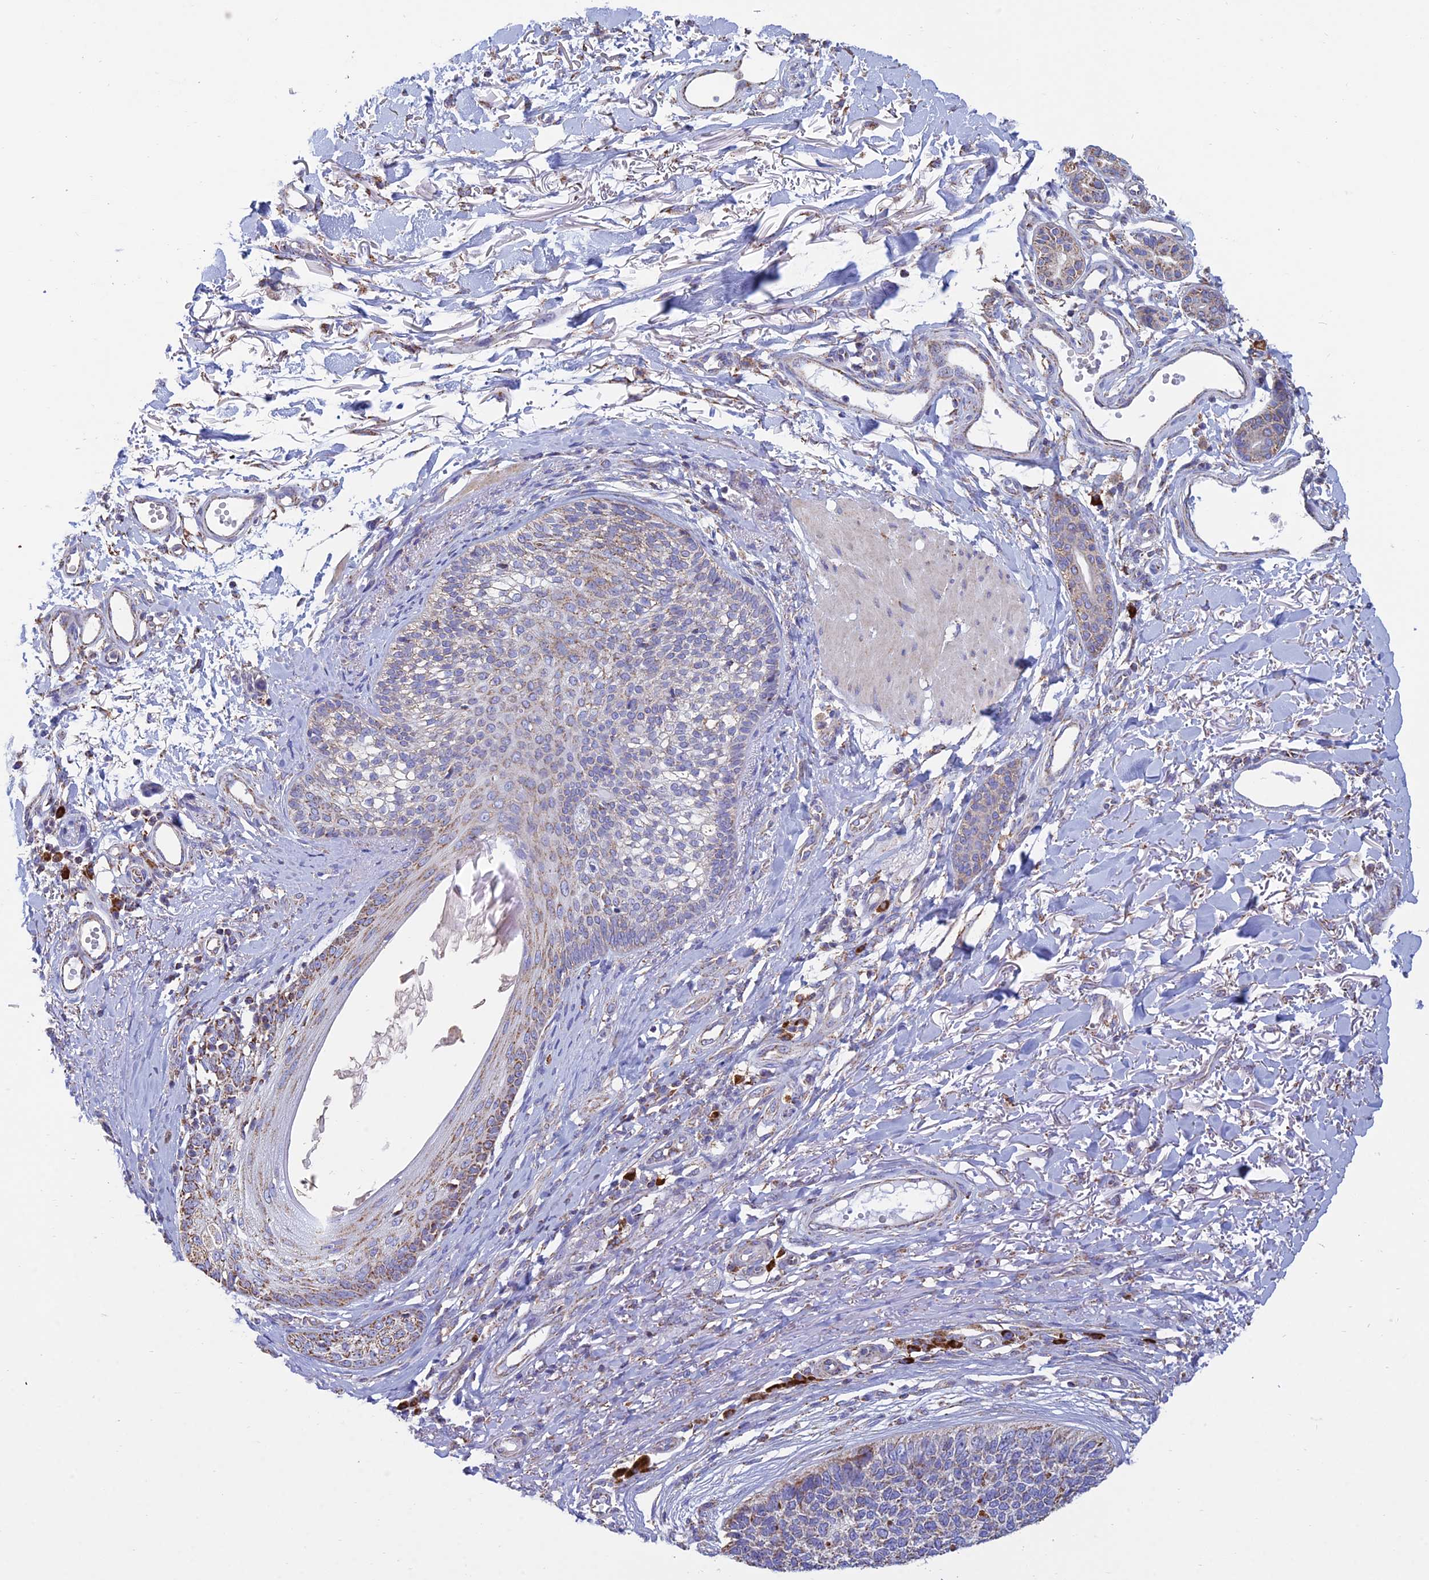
{"staining": {"intensity": "moderate", "quantity": "<25%", "location": "cytoplasmic/membranous"}, "tissue": "skin cancer", "cell_type": "Tumor cells", "image_type": "cancer", "snomed": [{"axis": "morphology", "description": "Basal cell carcinoma"}, {"axis": "topography", "description": "Skin"}], "caption": "Skin cancer (basal cell carcinoma) was stained to show a protein in brown. There is low levels of moderate cytoplasmic/membranous expression in approximately <25% of tumor cells. Using DAB (brown) and hematoxylin (blue) stains, captured at high magnification using brightfield microscopy.", "gene": "OR2W3", "patient": {"sex": "female", "age": 84}}